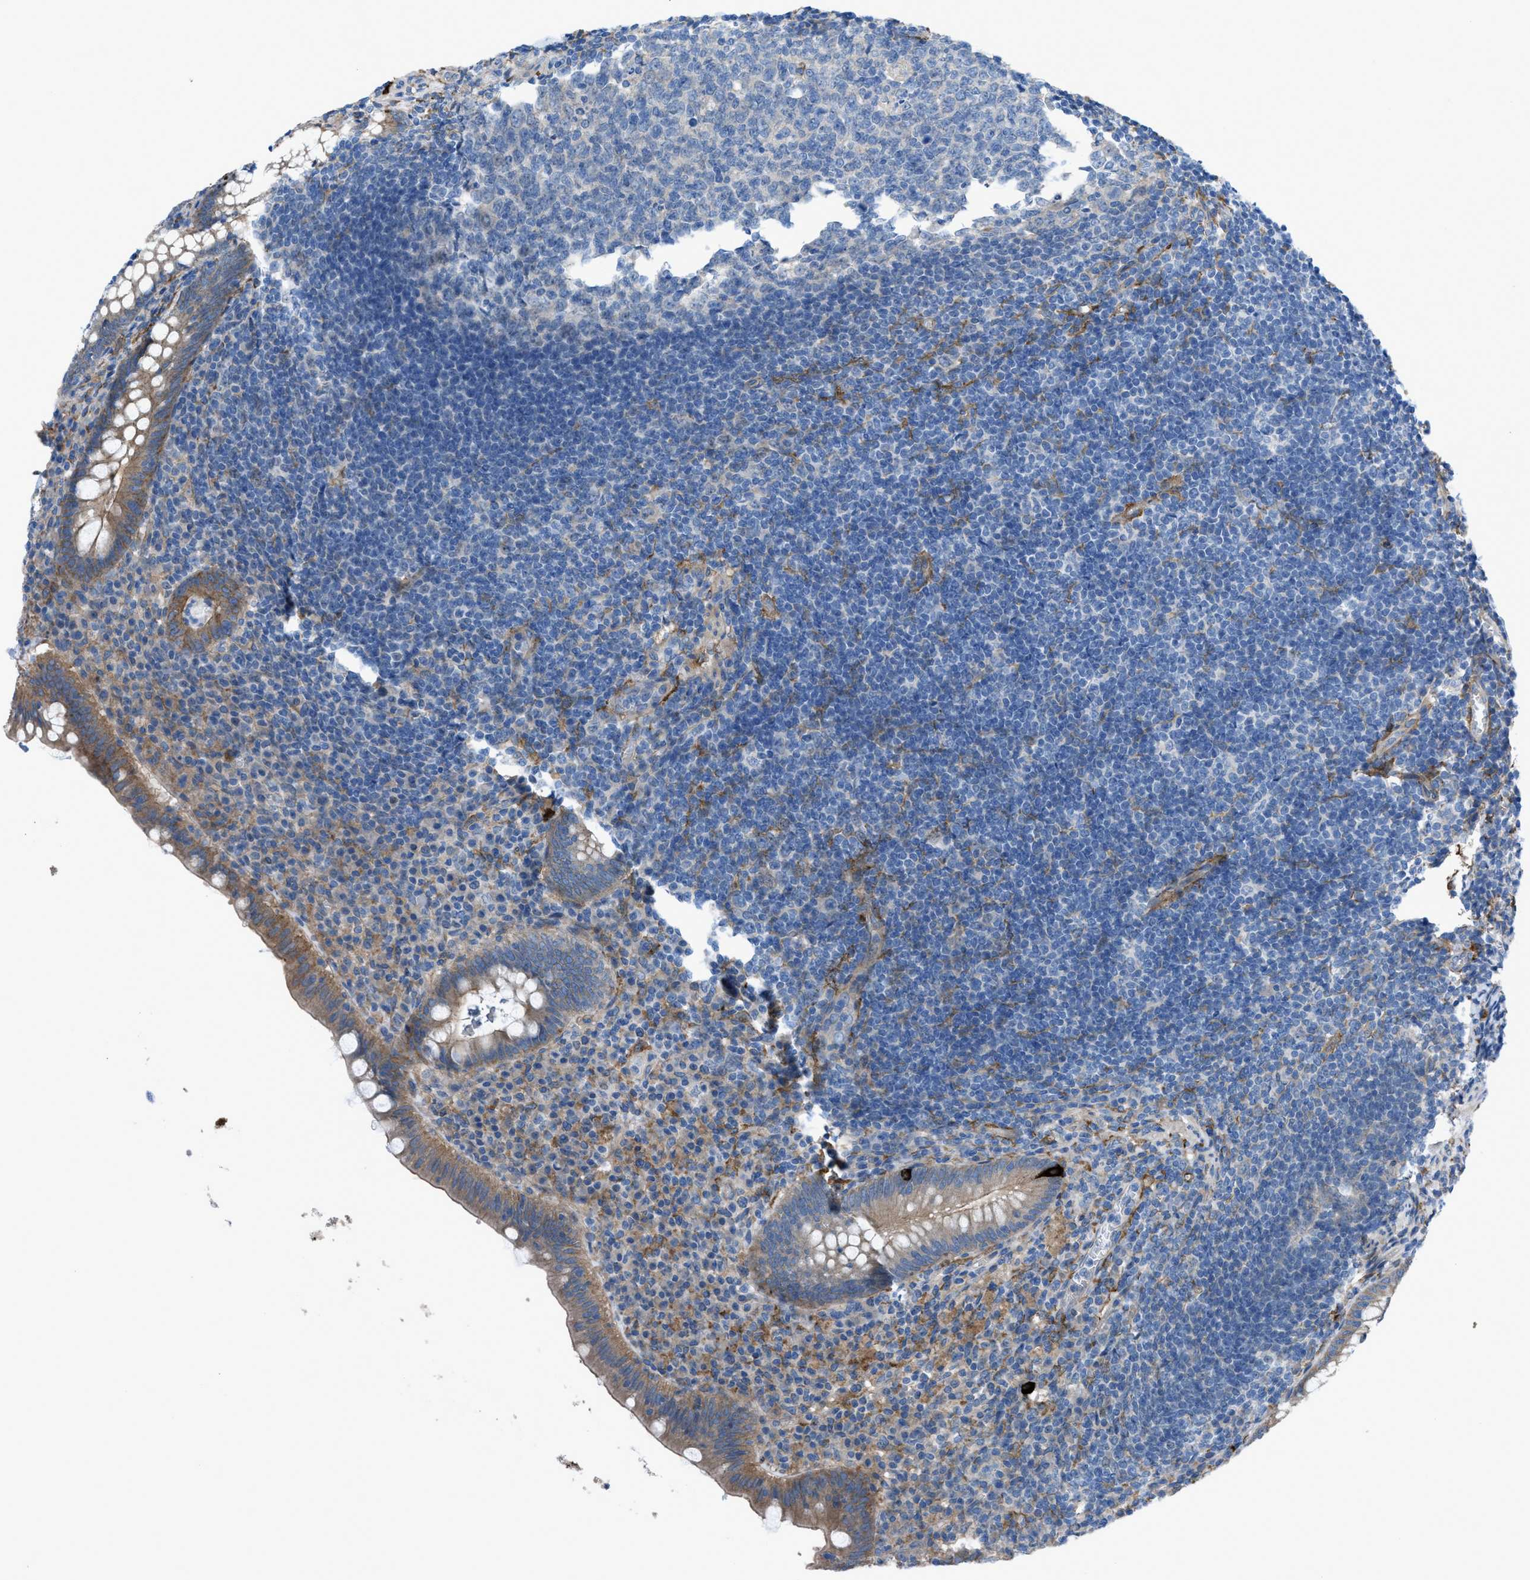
{"staining": {"intensity": "moderate", "quantity": ">75%", "location": "cytoplasmic/membranous"}, "tissue": "appendix", "cell_type": "Glandular cells", "image_type": "normal", "snomed": [{"axis": "morphology", "description": "Normal tissue, NOS"}, {"axis": "topography", "description": "Appendix"}], "caption": "The micrograph demonstrates immunohistochemical staining of unremarkable appendix. There is moderate cytoplasmic/membranous positivity is present in approximately >75% of glandular cells. Nuclei are stained in blue.", "gene": "EGFR", "patient": {"sex": "male", "age": 56}}